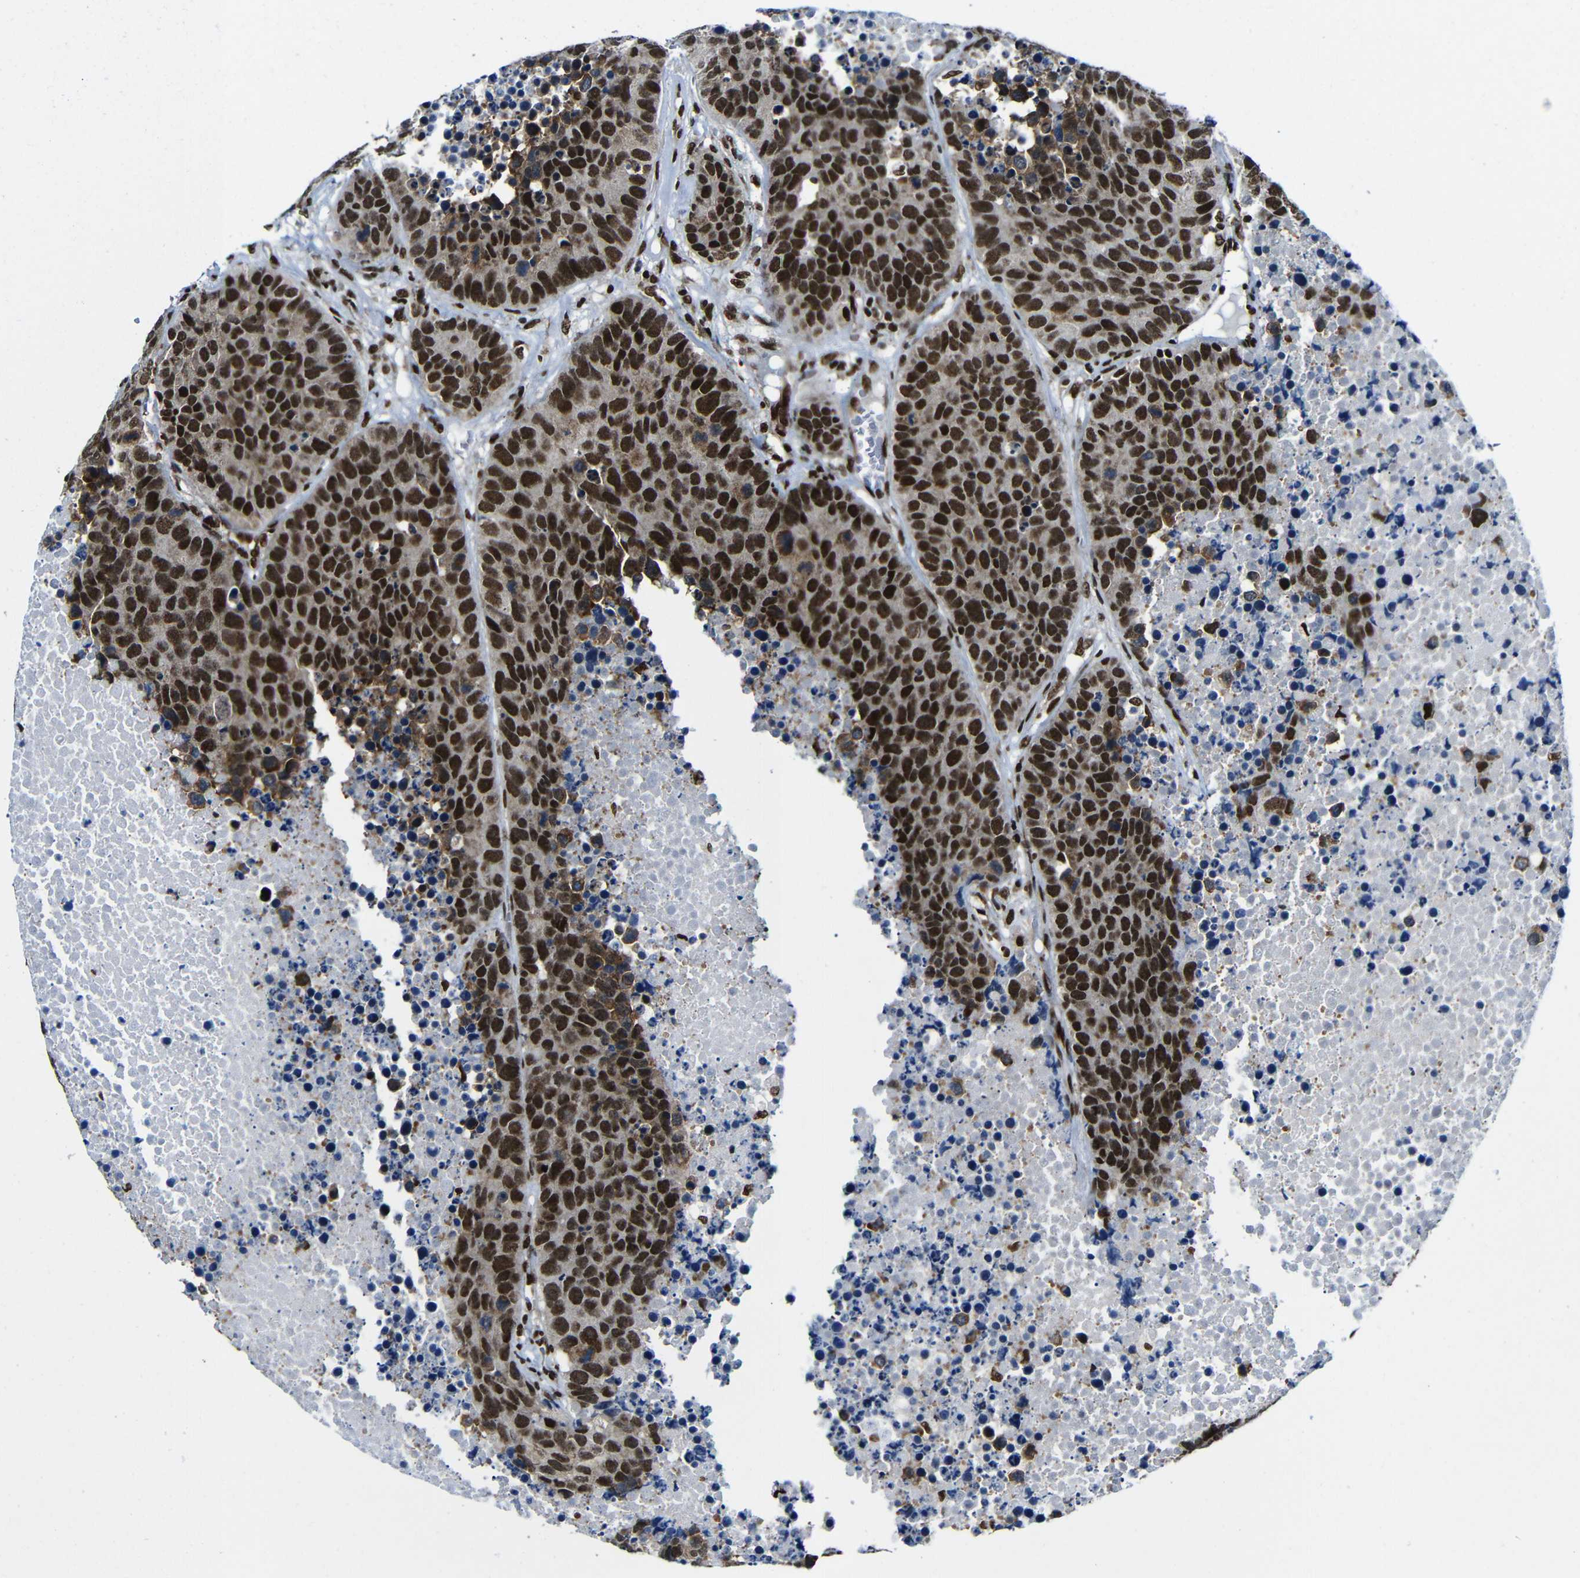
{"staining": {"intensity": "strong", "quantity": ">75%", "location": "nuclear"}, "tissue": "carcinoid", "cell_type": "Tumor cells", "image_type": "cancer", "snomed": [{"axis": "morphology", "description": "Carcinoid, malignant, NOS"}, {"axis": "topography", "description": "Lung"}], "caption": "Protein analysis of carcinoid tissue exhibits strong nuclear expression in approximately >75% of tumor cells. (IHC, brightfield microscopy, high magnification).", "gene": "PTBP1", "patient": {"sex": "male", "age": 60}}